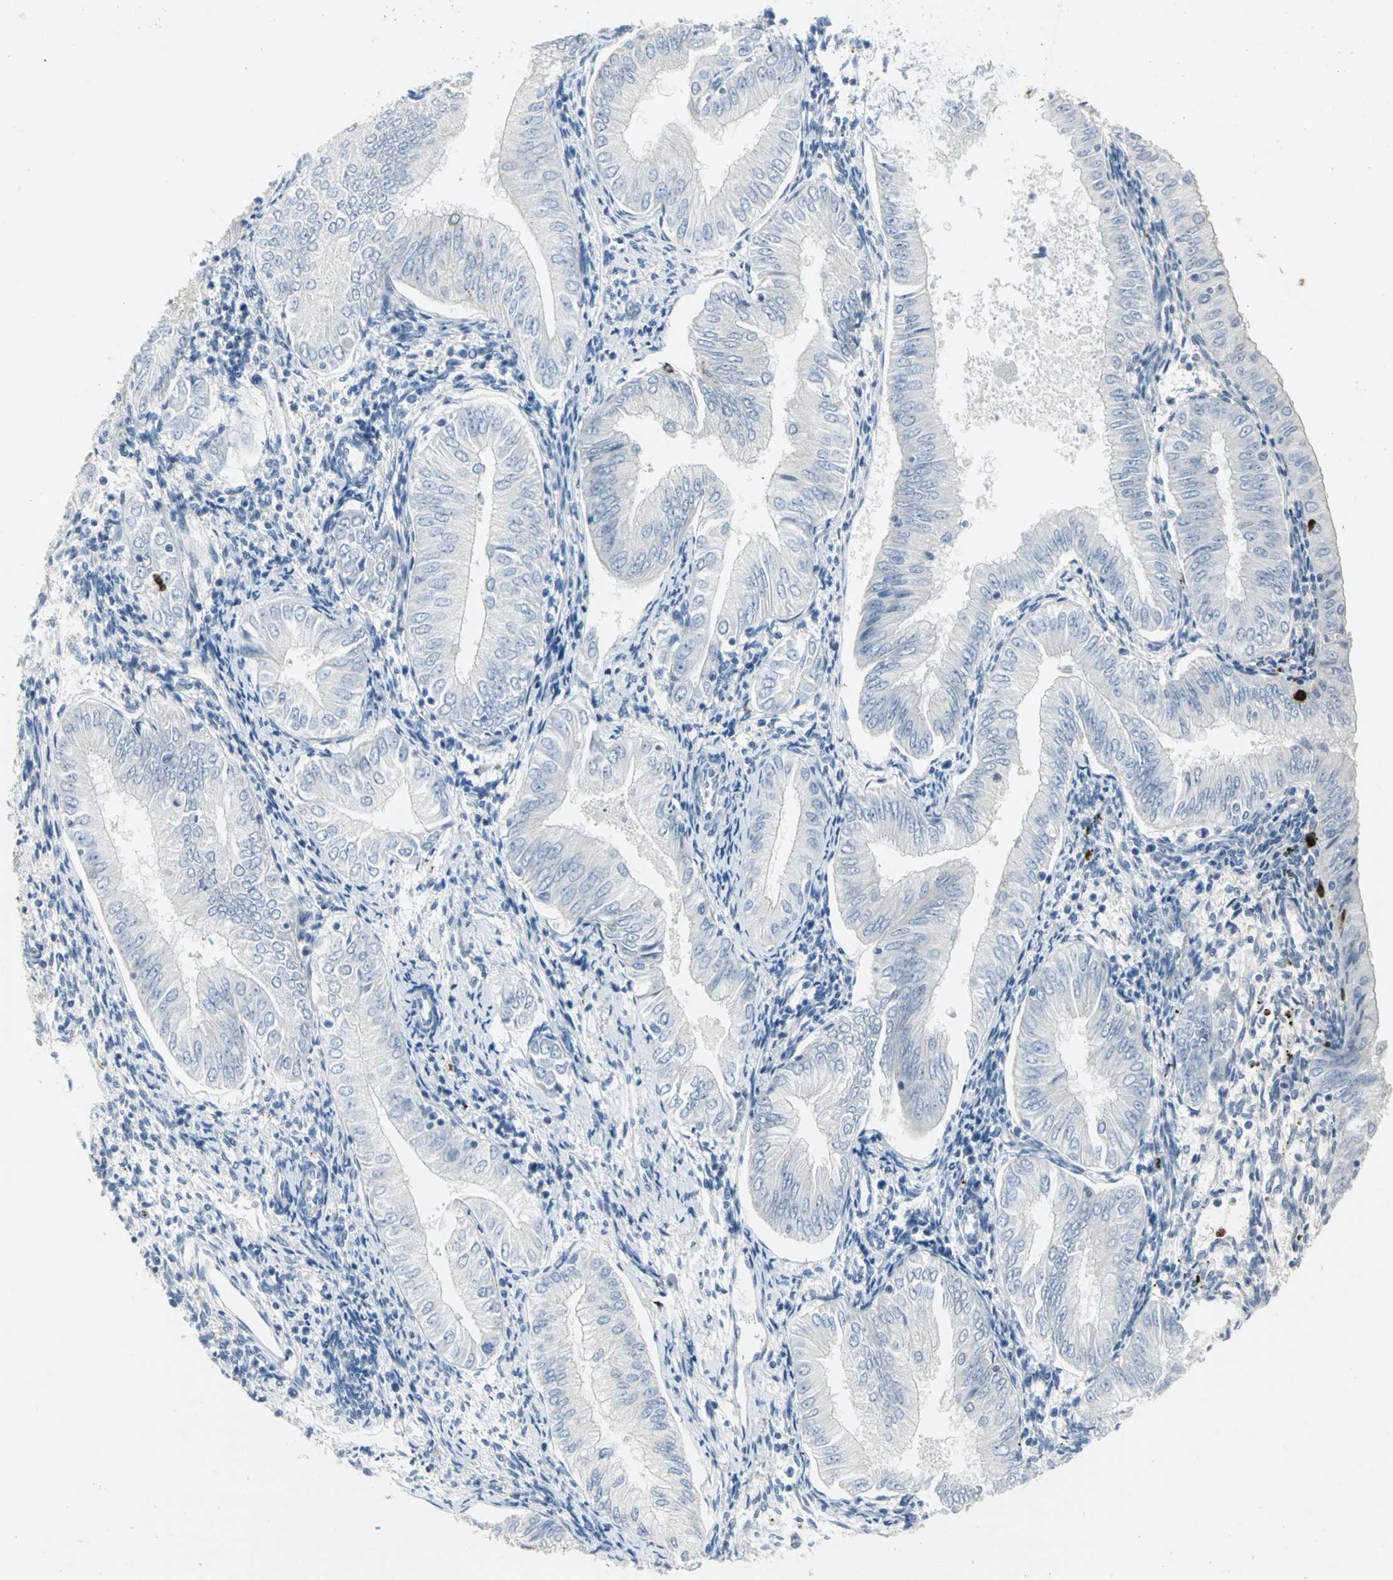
{"staining": {"intensity": "negative", "quantity": "none", "location": "none"}, "tissue": "endometrial cancer", "cell_type": "Tumor cells", "image_type": "cancer", "snomed": [{"axis": "morphology", "description": "Adenocarcinoma, NOS"}, {"axis": "topography", "description": "Endometrium"}], "caption": "Adenocarcinoma (endometrial) was stained to show a protein in brown. There is no significant expression in tumor cells. The staining was performed using DAB to visualize the protein expression in brown, while the nuclei were stained in blue with hematoxylin (Magnification: 20x).", "gene": "ALOX15", "patient": {"sex": "female", "age": 53}}